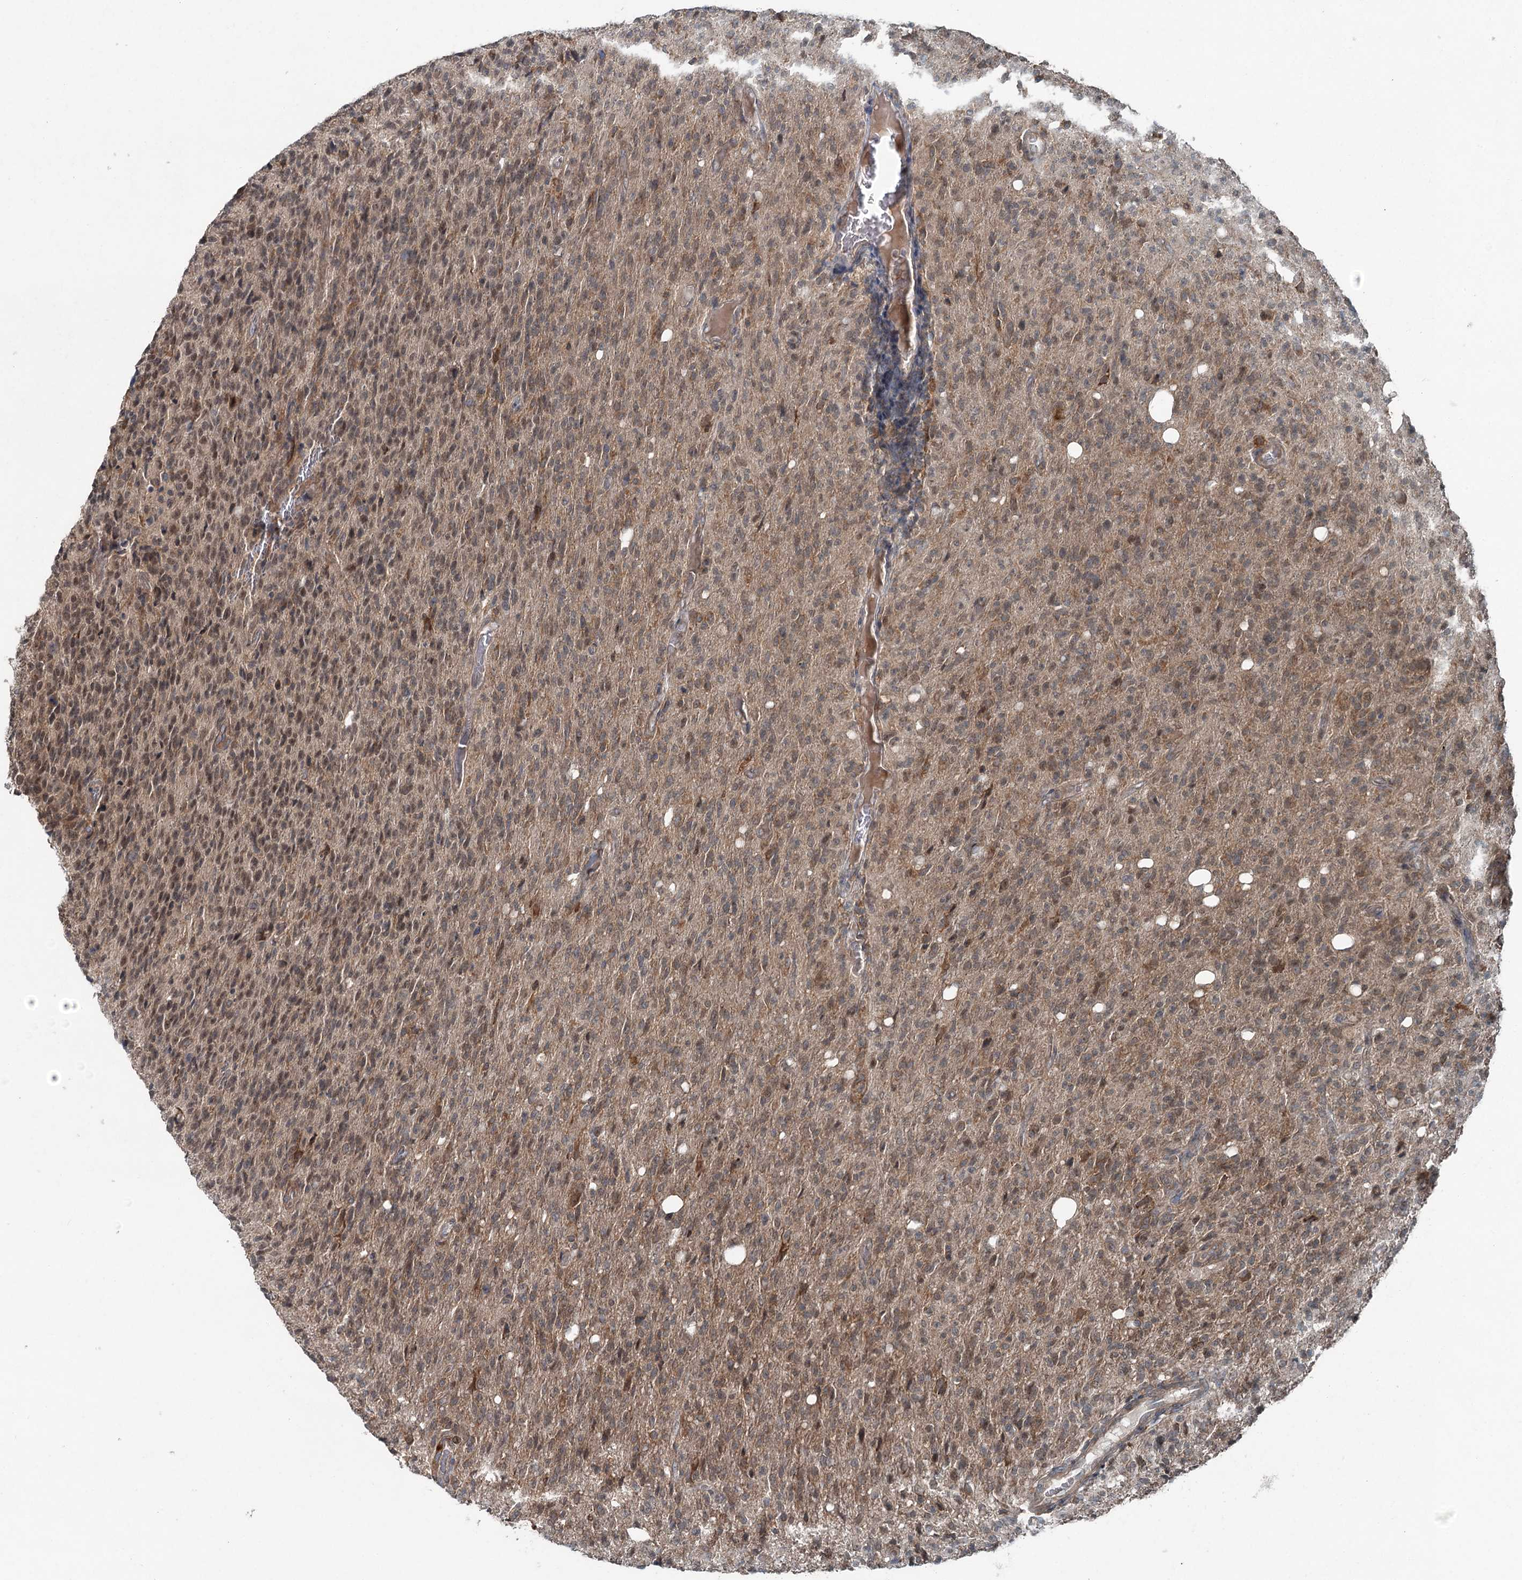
{"staining": {"intensity": "moderate", "quantity": ">75%", "location": "cytoplasmic/membranous,nuclear"}, "tissue": "glioma", "cell_type": "Tumor cells", "image_type": "cancer", "snomed": [{"axis": "morphology", "description": "Glioma, malignant, High grade"}, {"axis": "topography", "description": "Brain"}], "caption": "This is an image of immunohistochemistry (IHC) staining of glioma, which shows moderate expression in the cytoplasmic/membranous and nuclear of tumor cells.", "gene": "SKIC3", "patient": {"sex": "female", "age": 57}}